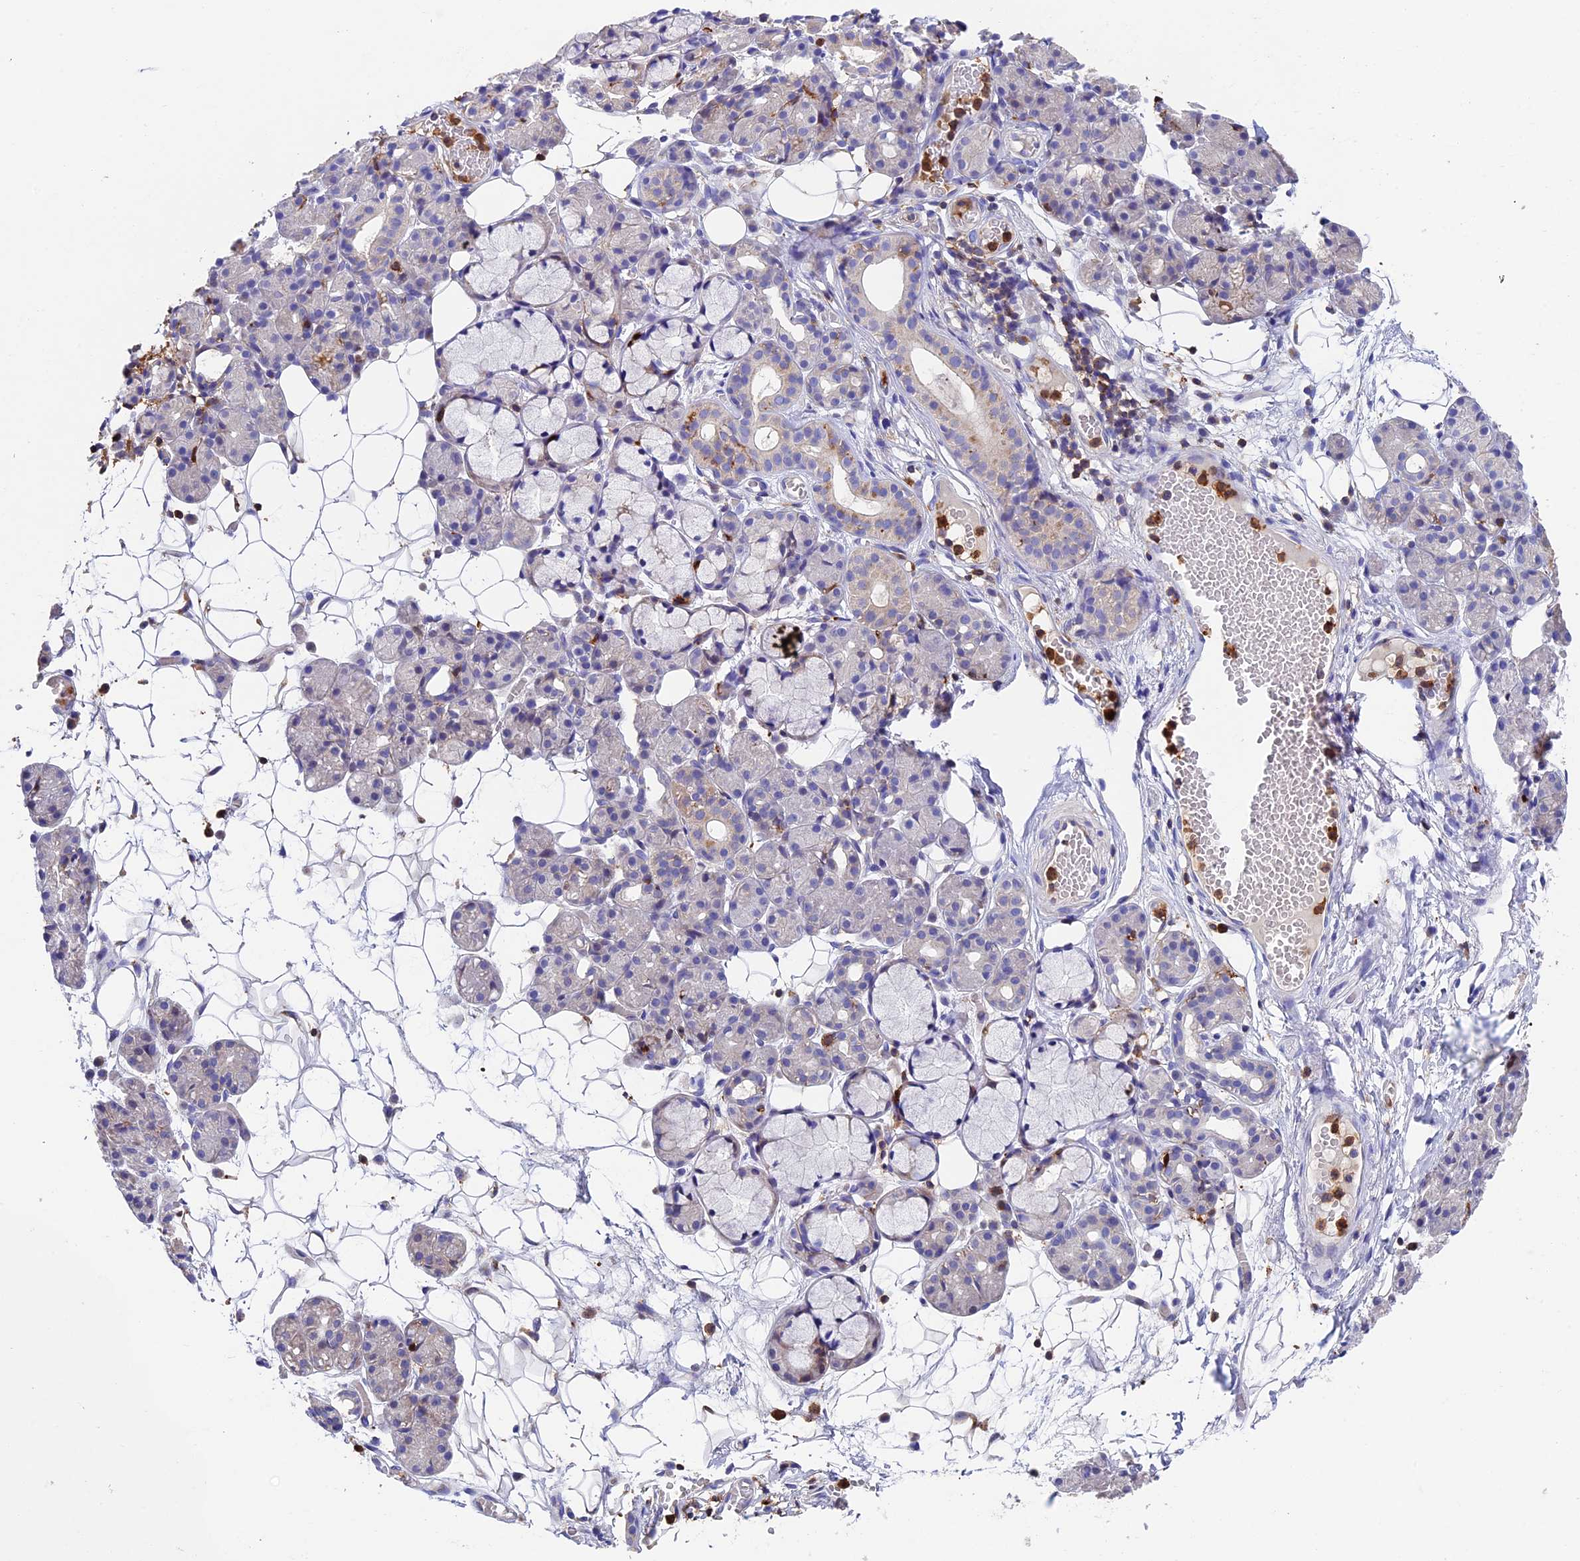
{"staining": {"intensity": "weak", "quantity": "<25%", "location": "cytoplasmic/membranous"}, "tissue": "salivary gland", "cell_type": "Glandular cells", "image_type": "normal", "snomed": [{"axis": "morphology", "description": "Normal tissue, NOS"}, {"axis": "topography", "description": "Salivary gland"}], "caption": "IHC photomicrograph of unremarkable human salivary gland stained for a protein (brown), which demonstrates no staining in glandular cells. (DAB (3,3'-diaminobenzidine) immunohistochemistry, high magnification).", "gene": "ADAT1", "patient": {"sex": "male", "age": 63}}